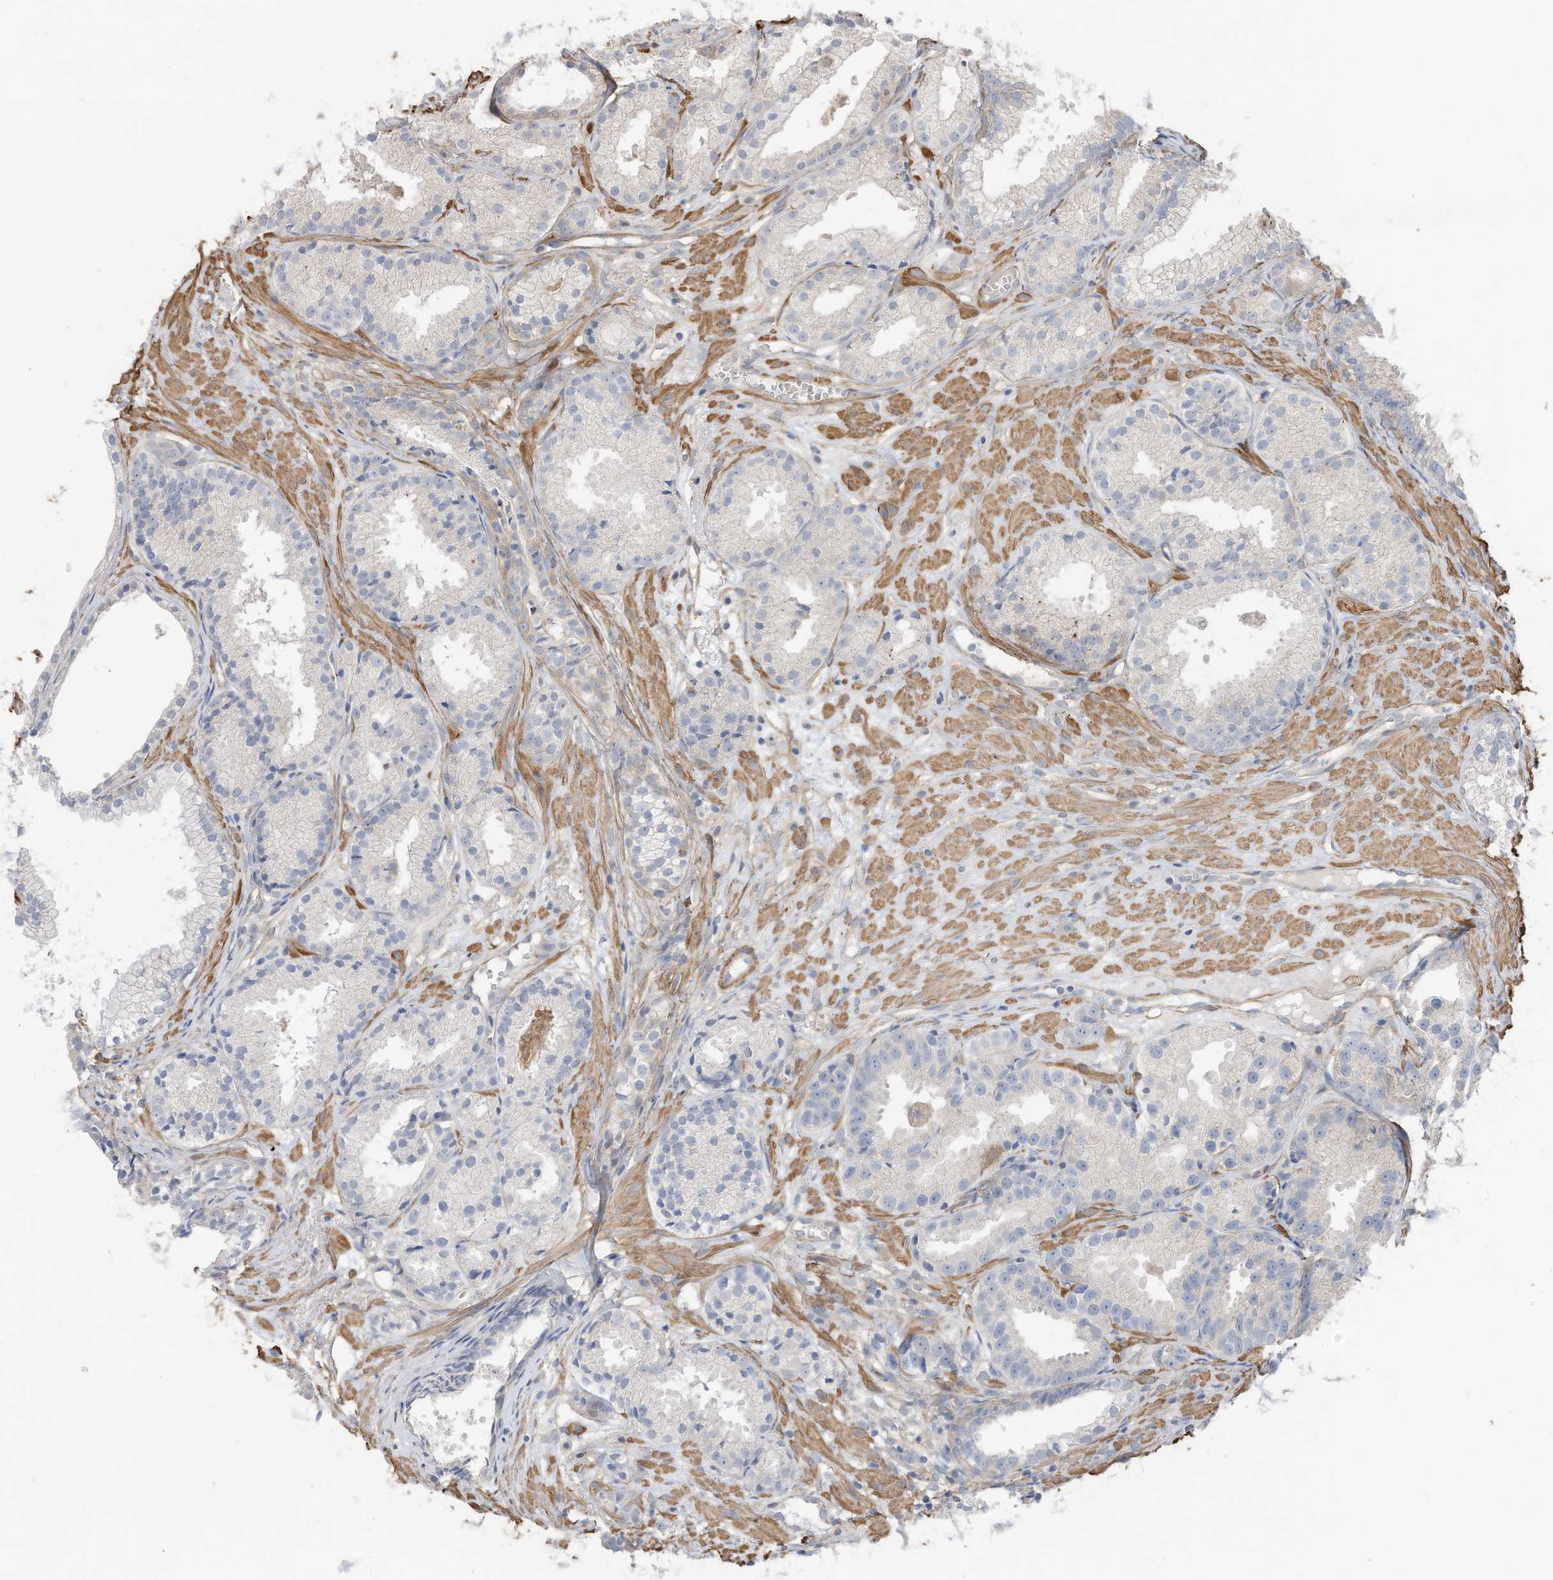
{"staining": {"intensity": "negative", "quantity": "none", "location": "none"}, "tissue": "prostate cancer", "cell_type": "Tumor cells", "image_type": "cancer", "snomed": [{"axis": "morphology", "description": "Adenocarcinoma, Medium grade"}, {"axis": "topography", "description": "Prostate"}], "caption": "Immunohistochemistry (IHC) photomicrograph of neoplastic tissue: prostate cancer stained with DAB (3,3'-diaminobenzidine) reveals no significant protein staining in tumor cells.", "gene": "SLC17A7", "patient": {"sex": "male", "age": 88}}